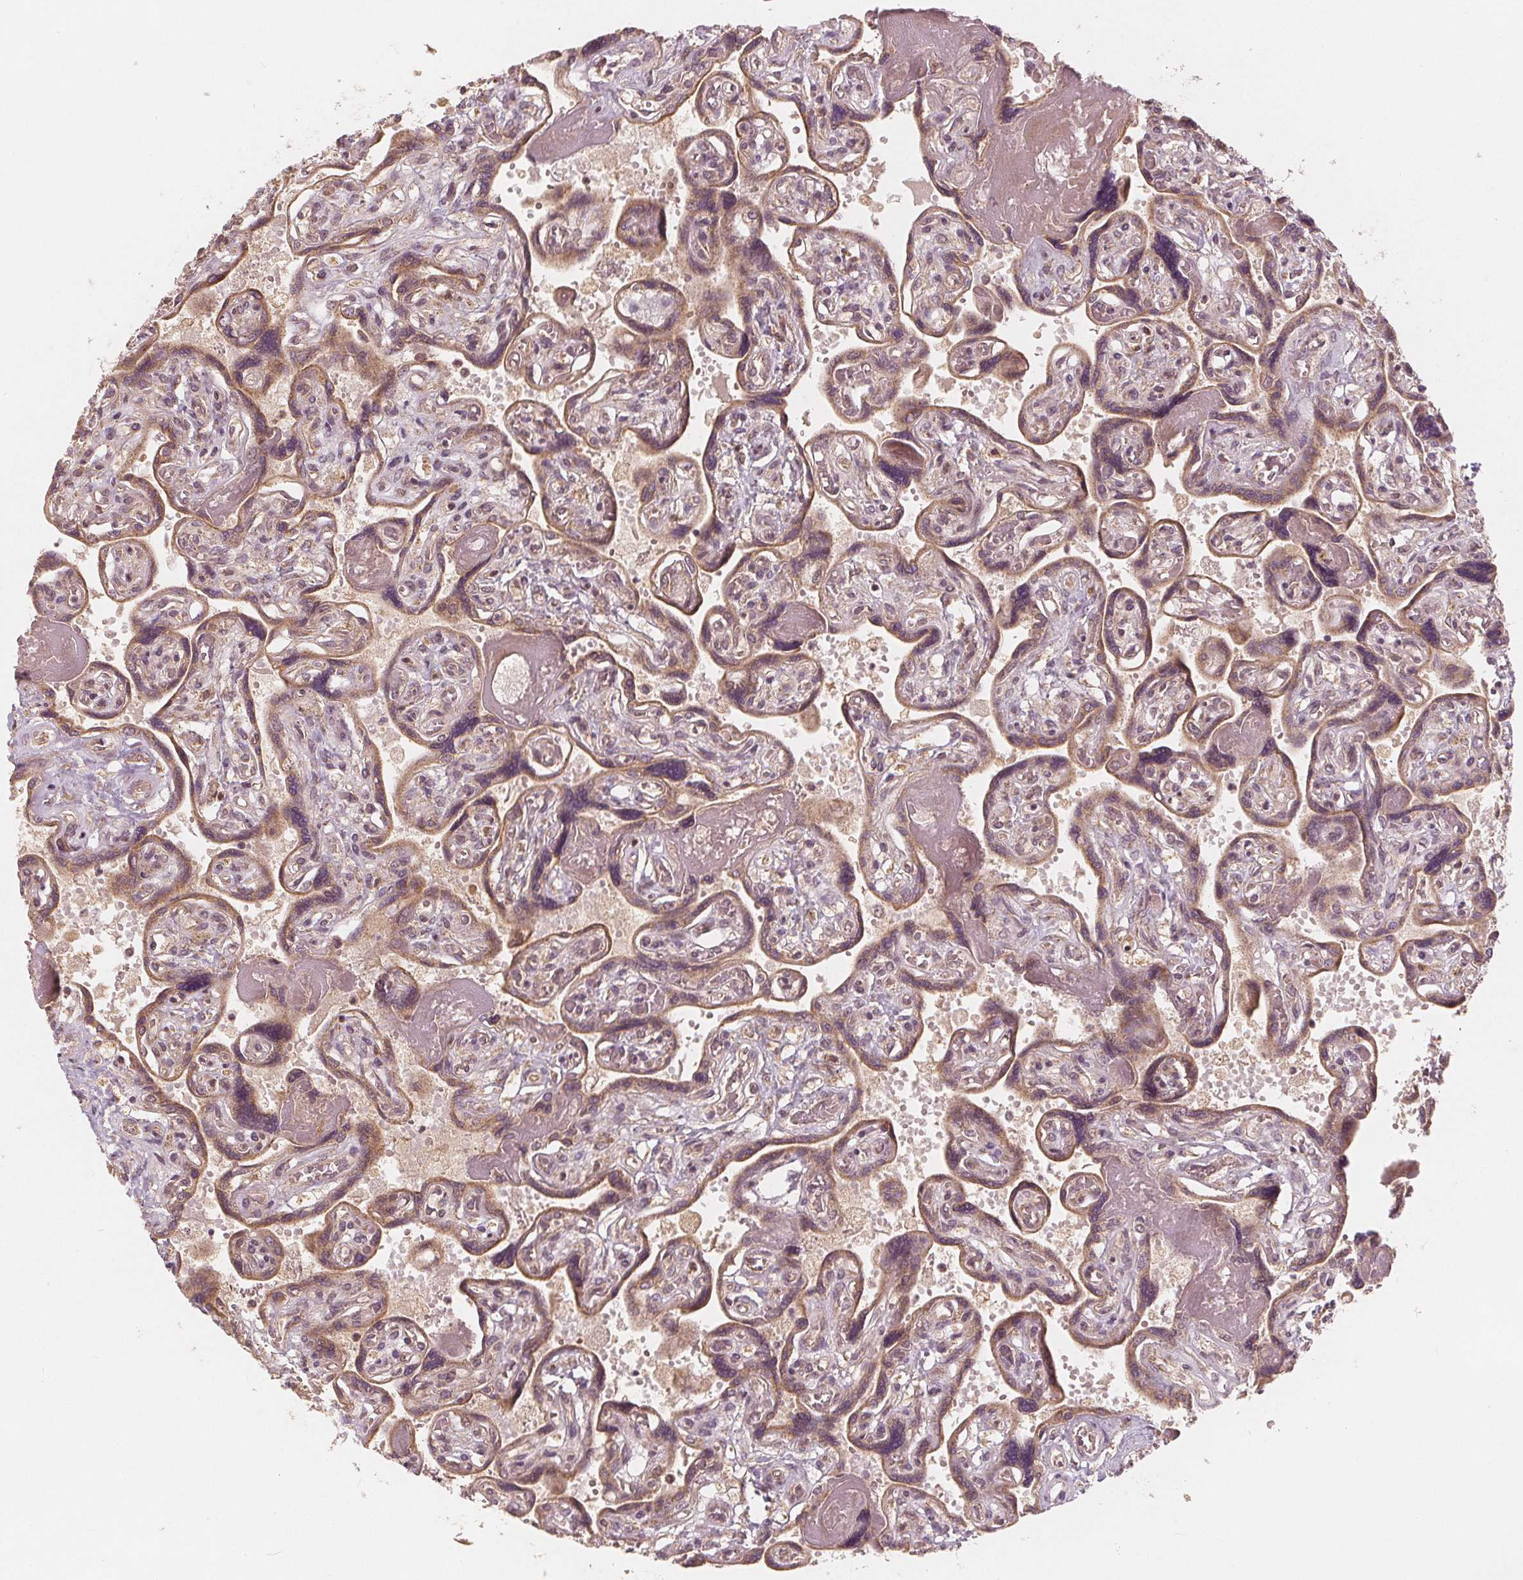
{"staining": {"intensity": "weak", "quantity": ">75%", "location": "cytoplasmic/membranous"}, "tissue": "placenta", "cell_type": "Decidual cells", "image_type": "normal", "snomed": [{"axis": "morphology", "description": "Normal tissue, NOS"}, {"axis": "topography", "description": "Placenta"}], "caption": "Protein expression analysis of normal placenta displays weak cytoplasmic/membranous positivity in approximately >75% of decidual cells. The staining is performed using DAB (3,3'-diaminobenzidine) brown chromogen to label protein expression. The nuclei are counter-stained blue using hematoxylin.", "gene": "SNX12", "patient": {"sex": "female", "age": 32}}